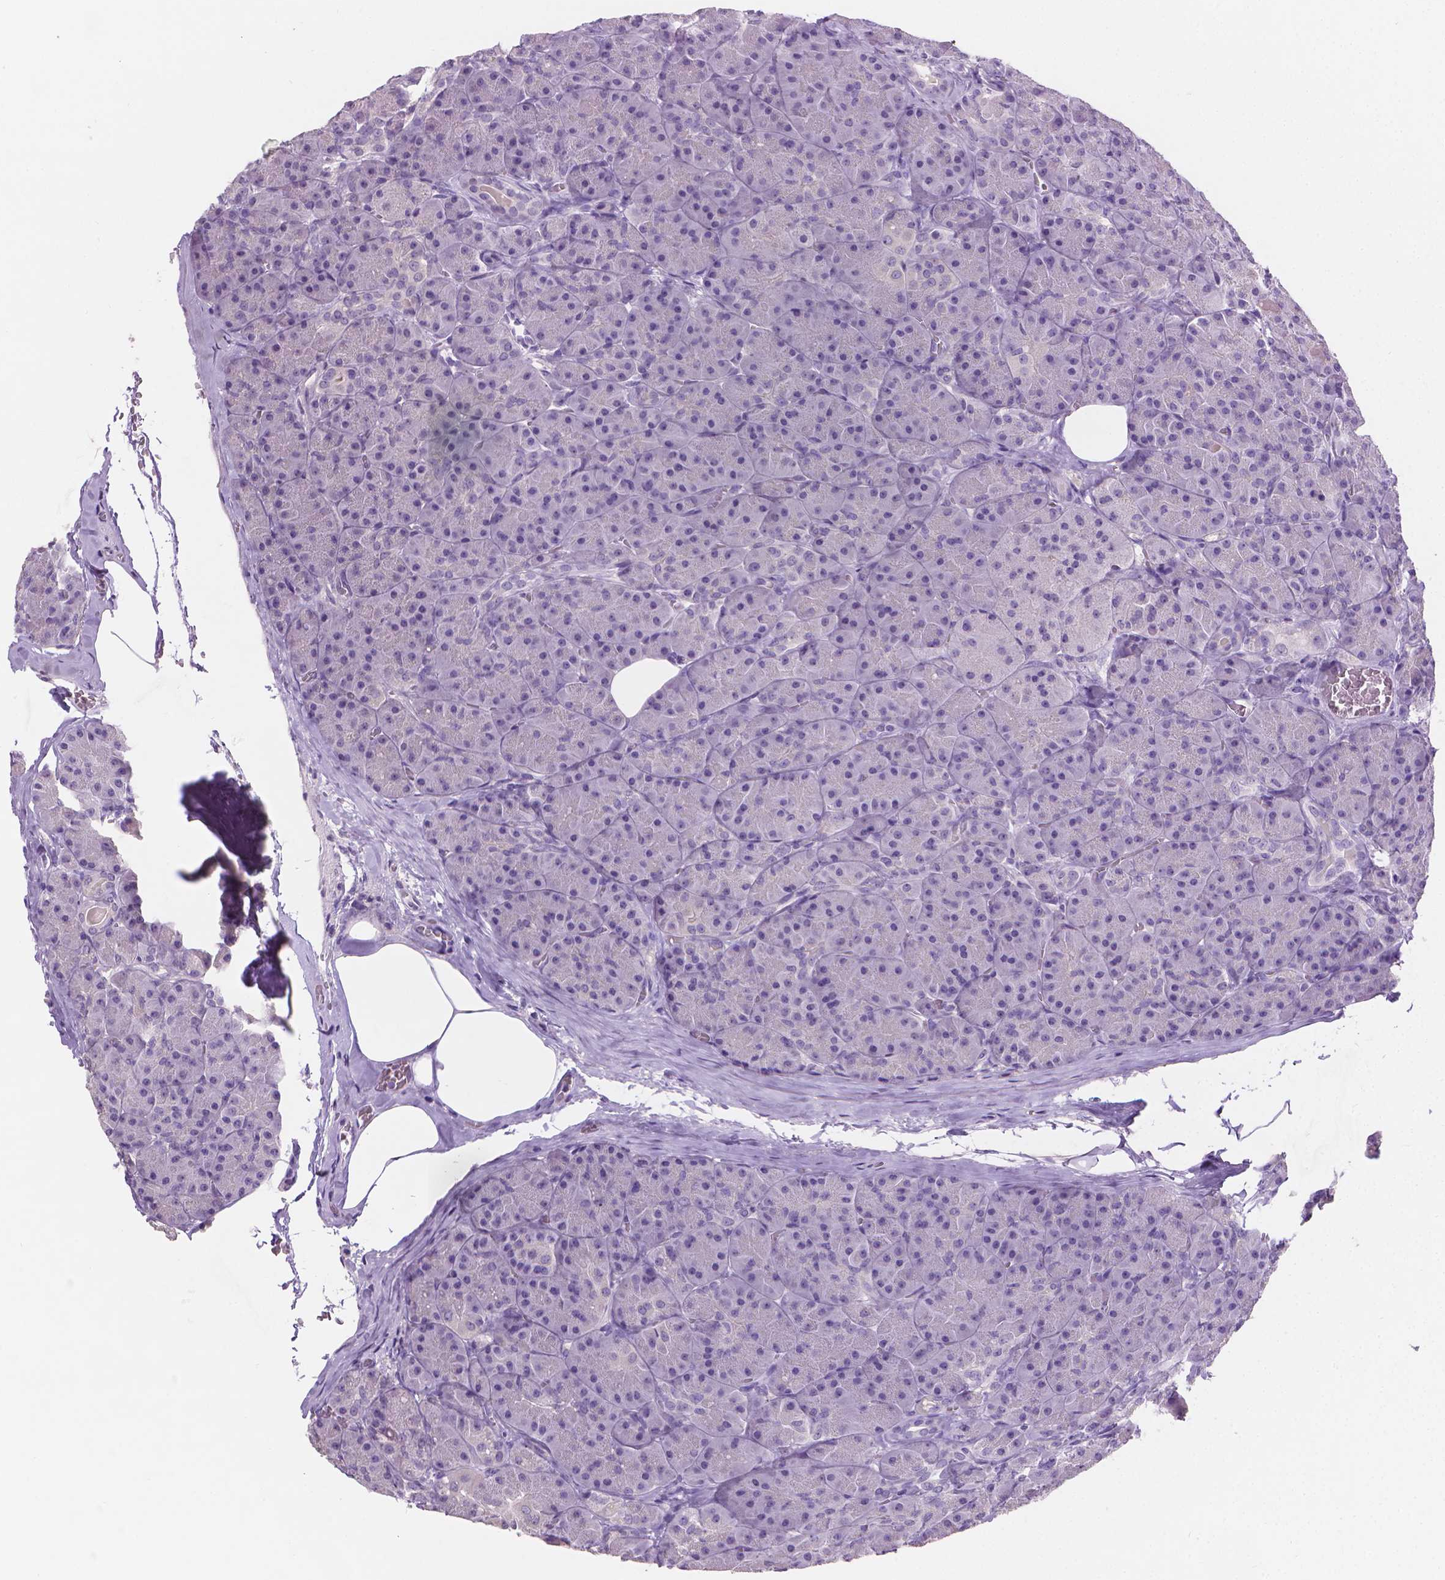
{"staining": {"intensity": "negative", "quantity": "none", "location": "none"}, "tissue": "pancreas", "cell_type": "Exocrine glandular cells", "image_type": "normal", "snomed": [{"axis": "morphology", "description": "Normal tissue, NOS"}, {"axis": "topography", "description": "Pancreas"}], "caption": "Exocrine glandular cells show no significant staining in benign pancreas. The staining was performed using DAB (3,3'-diaminobenzidine) to visualize the protein expression in brown, while the nuclei were stained in blue with hematoxylin (Magnification: 20x).", "gene": "TNNI2", "patient": {"sex": "male", "age": 57}}